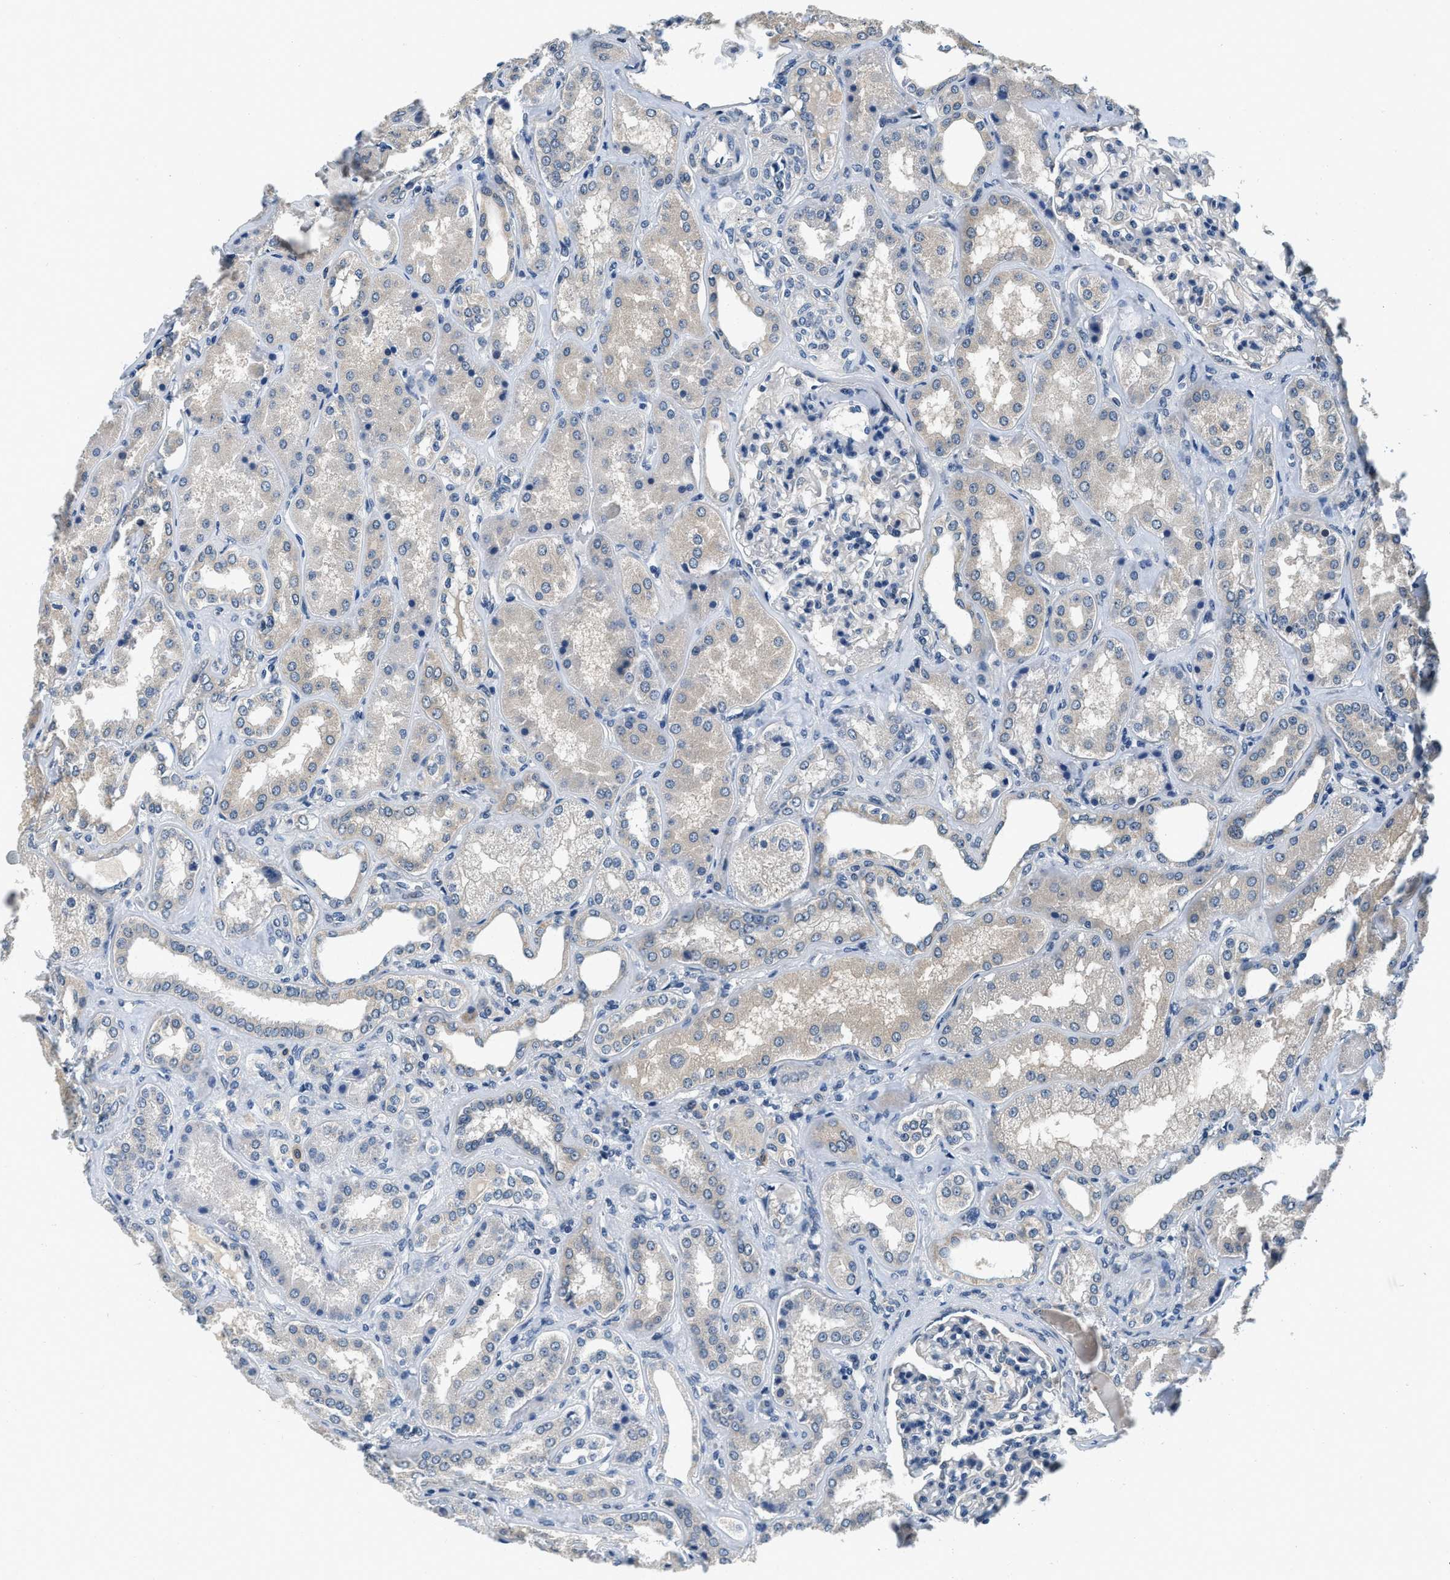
{"staining": {"intensity": "negative", "quantity": "none", "location": "none"}, "tissue": "kidney", "cell_type": "Cells in glomeruli", "image_type": "normal", "snomed": [{"axis": "morphology", "description": "Normal tissue, NOS"}, {"axis": "topography", "description": "Kidney"}], "caption": "DAB (3,3'-diaminobenzidine) immunohistochemical staining of benign human kidney exhibits no significant positivity in cells in glomeruli.", "gene": "YAE1", "patient": {"sex": "female", "age": 56}}